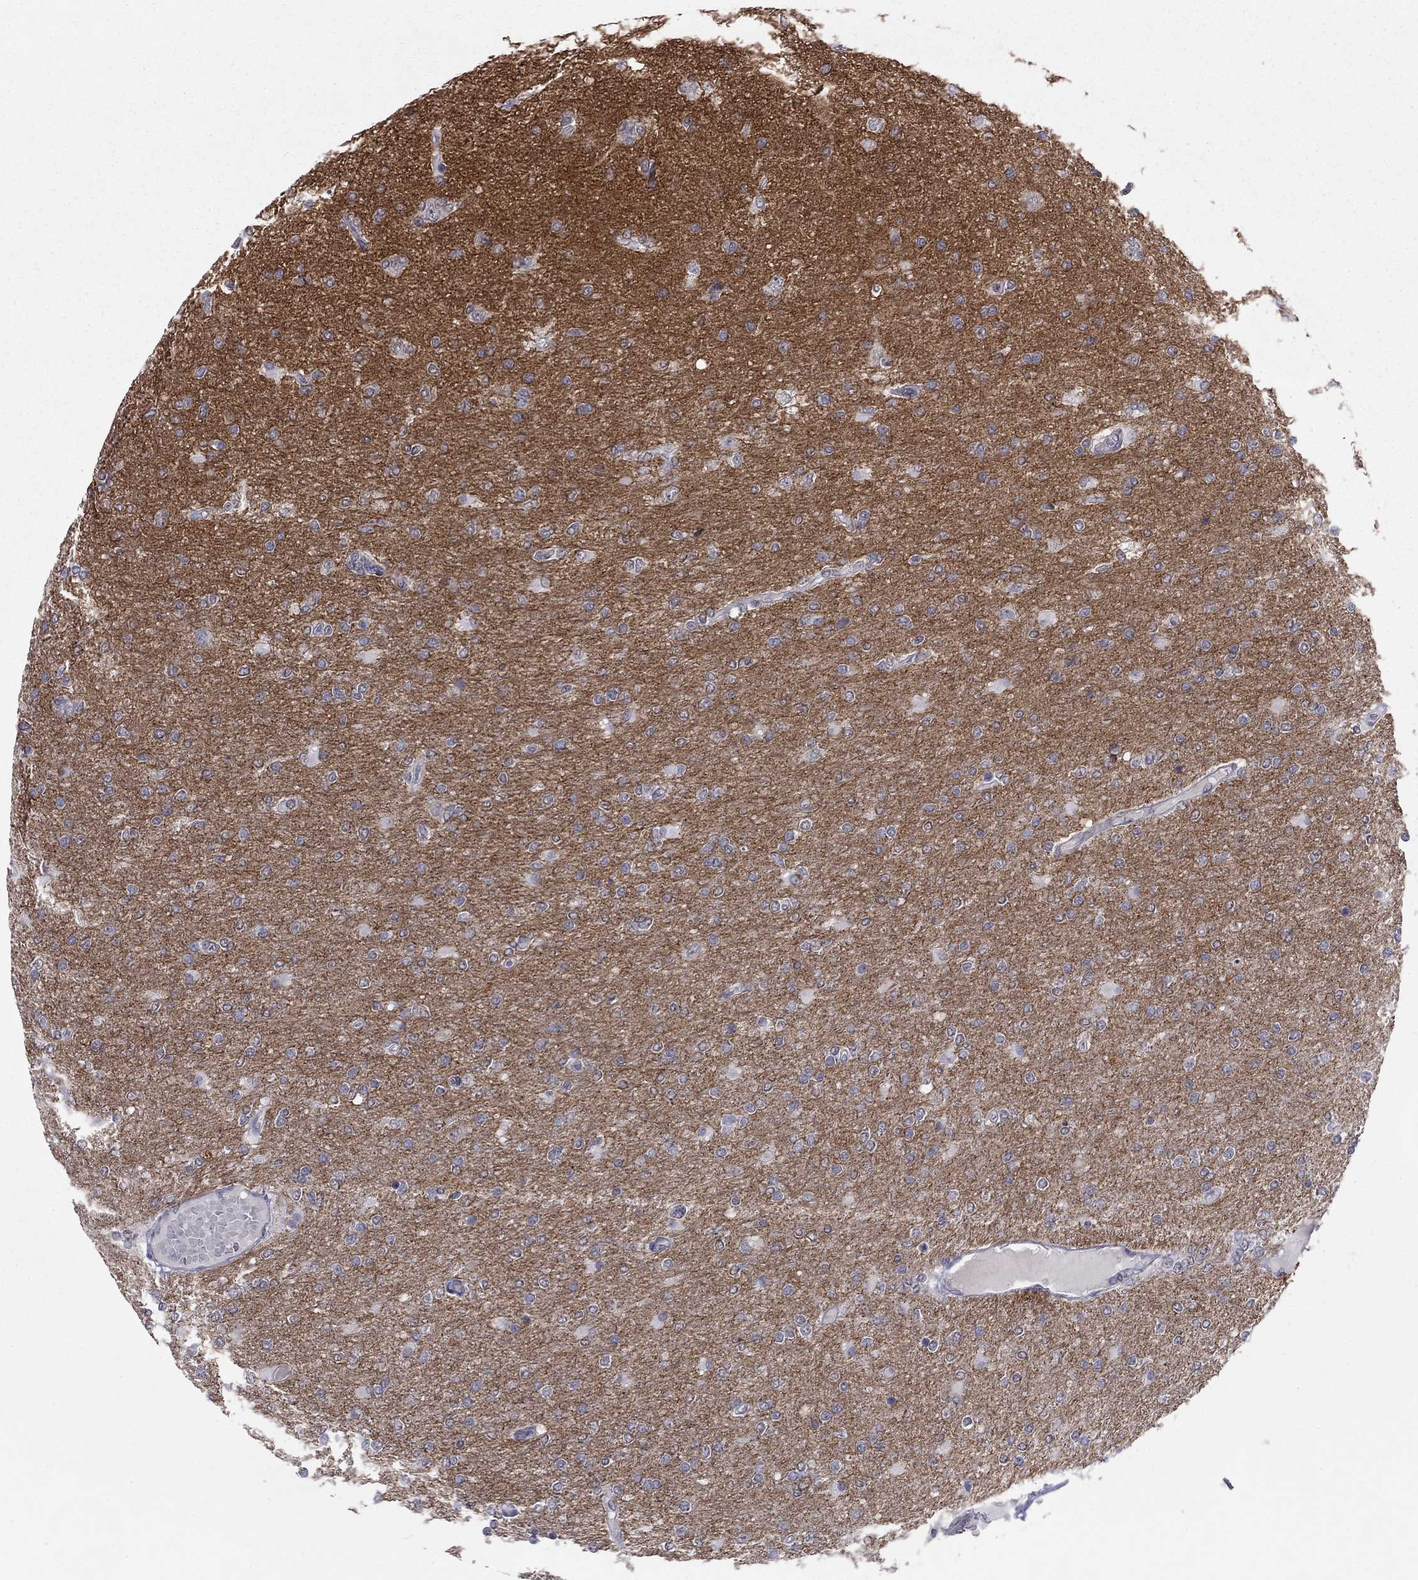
{"staining": {"intensity": "negative", "quantity": "none", "location": "none"}, "tissue": "glioma", "cell_type": "Tumor cells", "image_type": "cancer", "snomed": [{"axis": "morphology", "description": "Glioma, malignant, High grade"}, {"axis": "topography", "description": "Cerebral cortex"}], "caption": "IHC of high-grade glioma (malignant) exhibits no staining in tumor cells. (DAB IHC with hematoxylin counter stain).", "gene": "PRRT2", "patient": {"sex": "male", "age": 70}}